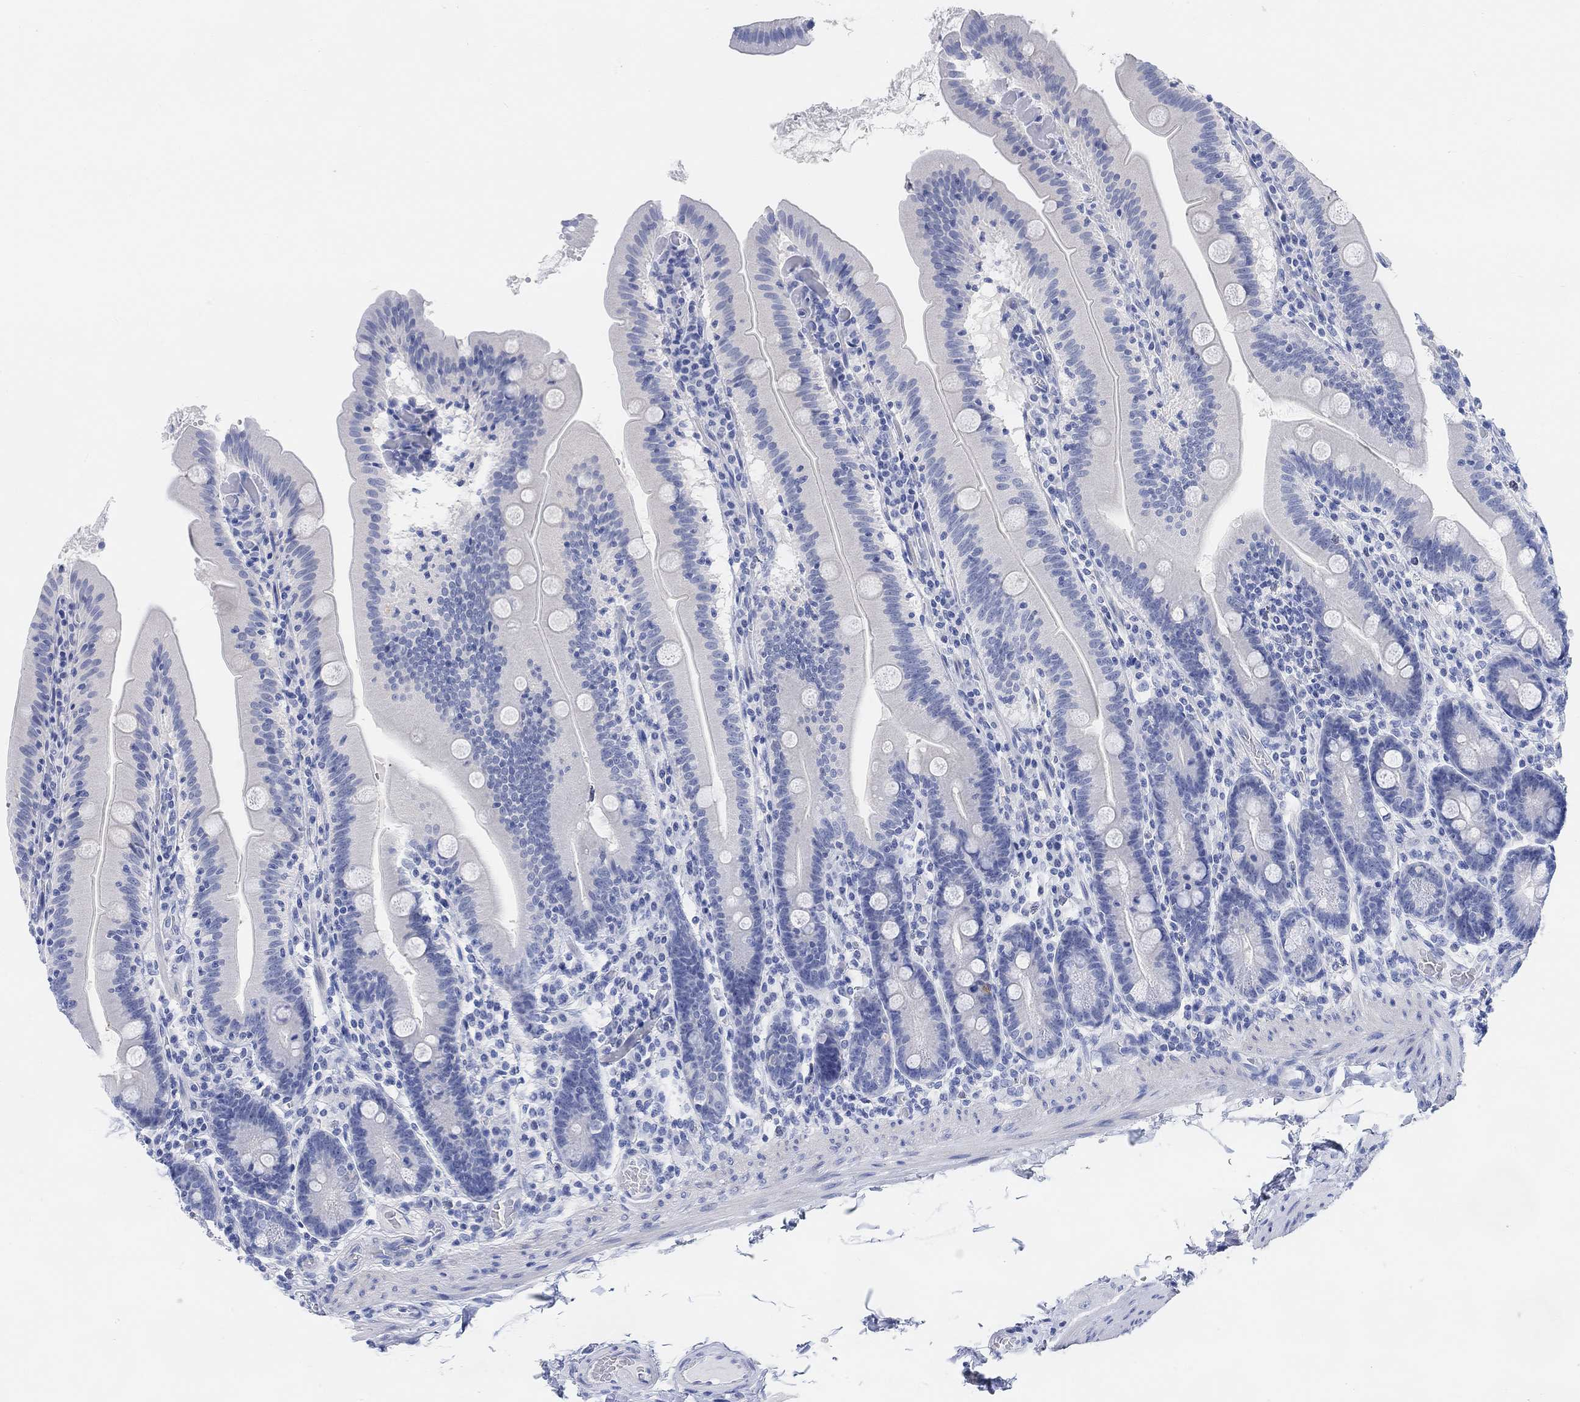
{"staining": {"intensity": "negative", "quantity": "none", "location": "none"}, "tissue": "small intestine", "cell_type": "Glandular cells", "image_type": "normal", "snomed": [{"axis": "morphology", "description": "Normal tissue, NOS"}, {"axis": "topography", "description": "Small intestine"}], "caption": "Immunohistochemical staining of benign small intestine shows no significant positivity in glandular cells.", "gene": "ENO4", "patient": {"sex": "male", "age": 37}}